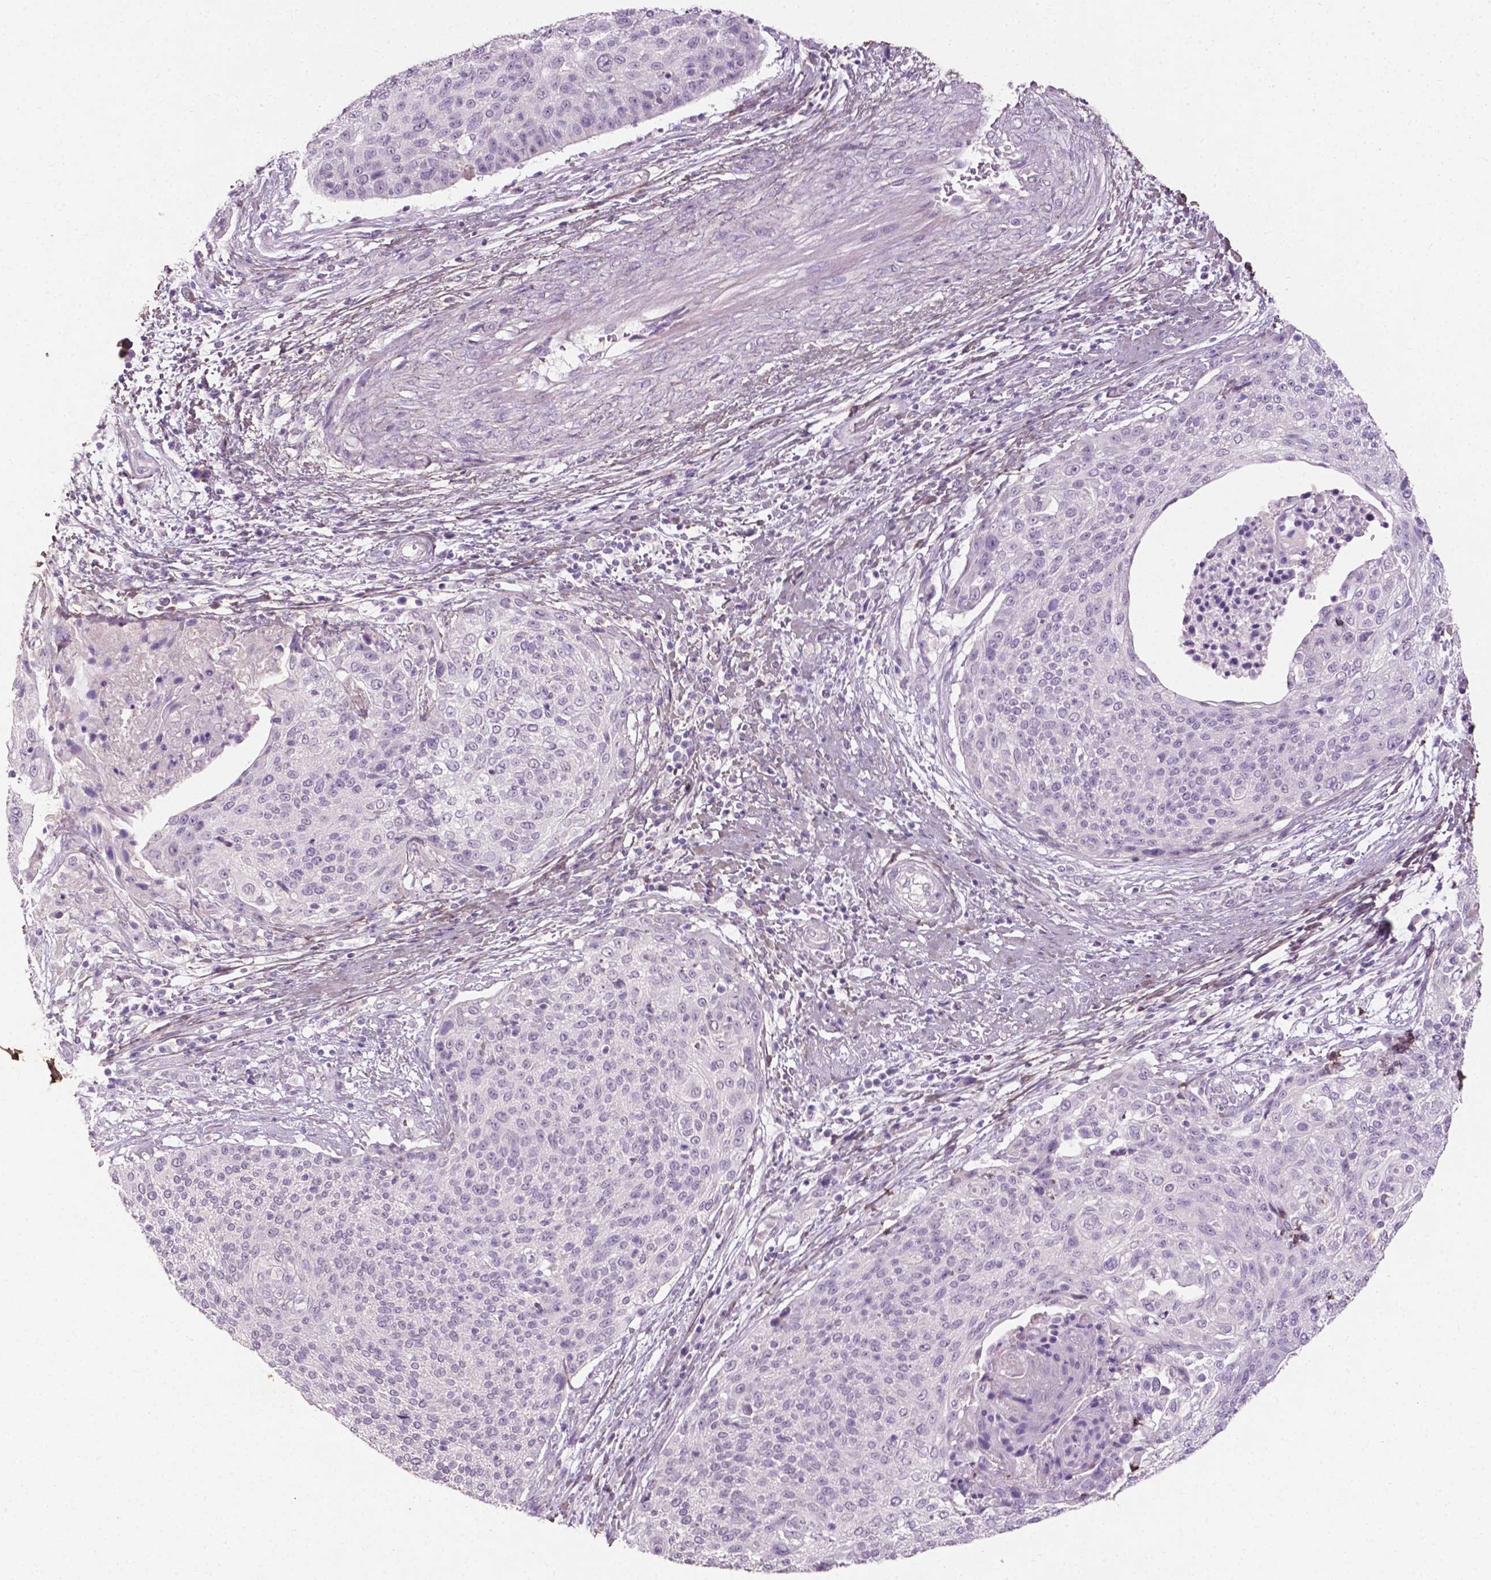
{"staining": {"intensity": "negative", "quantity": "none", "location": "none"}, "tissue": "cervical cancer", "cell_type": "Tumor cells", "image_type": "cancer", "snomed": [{"axis": "morphology", "description": "Squamous cell carcinoma, NOS"}, {"axis": "topography", "description": "Cervix"}], "caption": "The image displays no staining of tumor cells in cervical cancer.", "gene": "DLG2", "patient": {"sex": "female", "age": 31}}